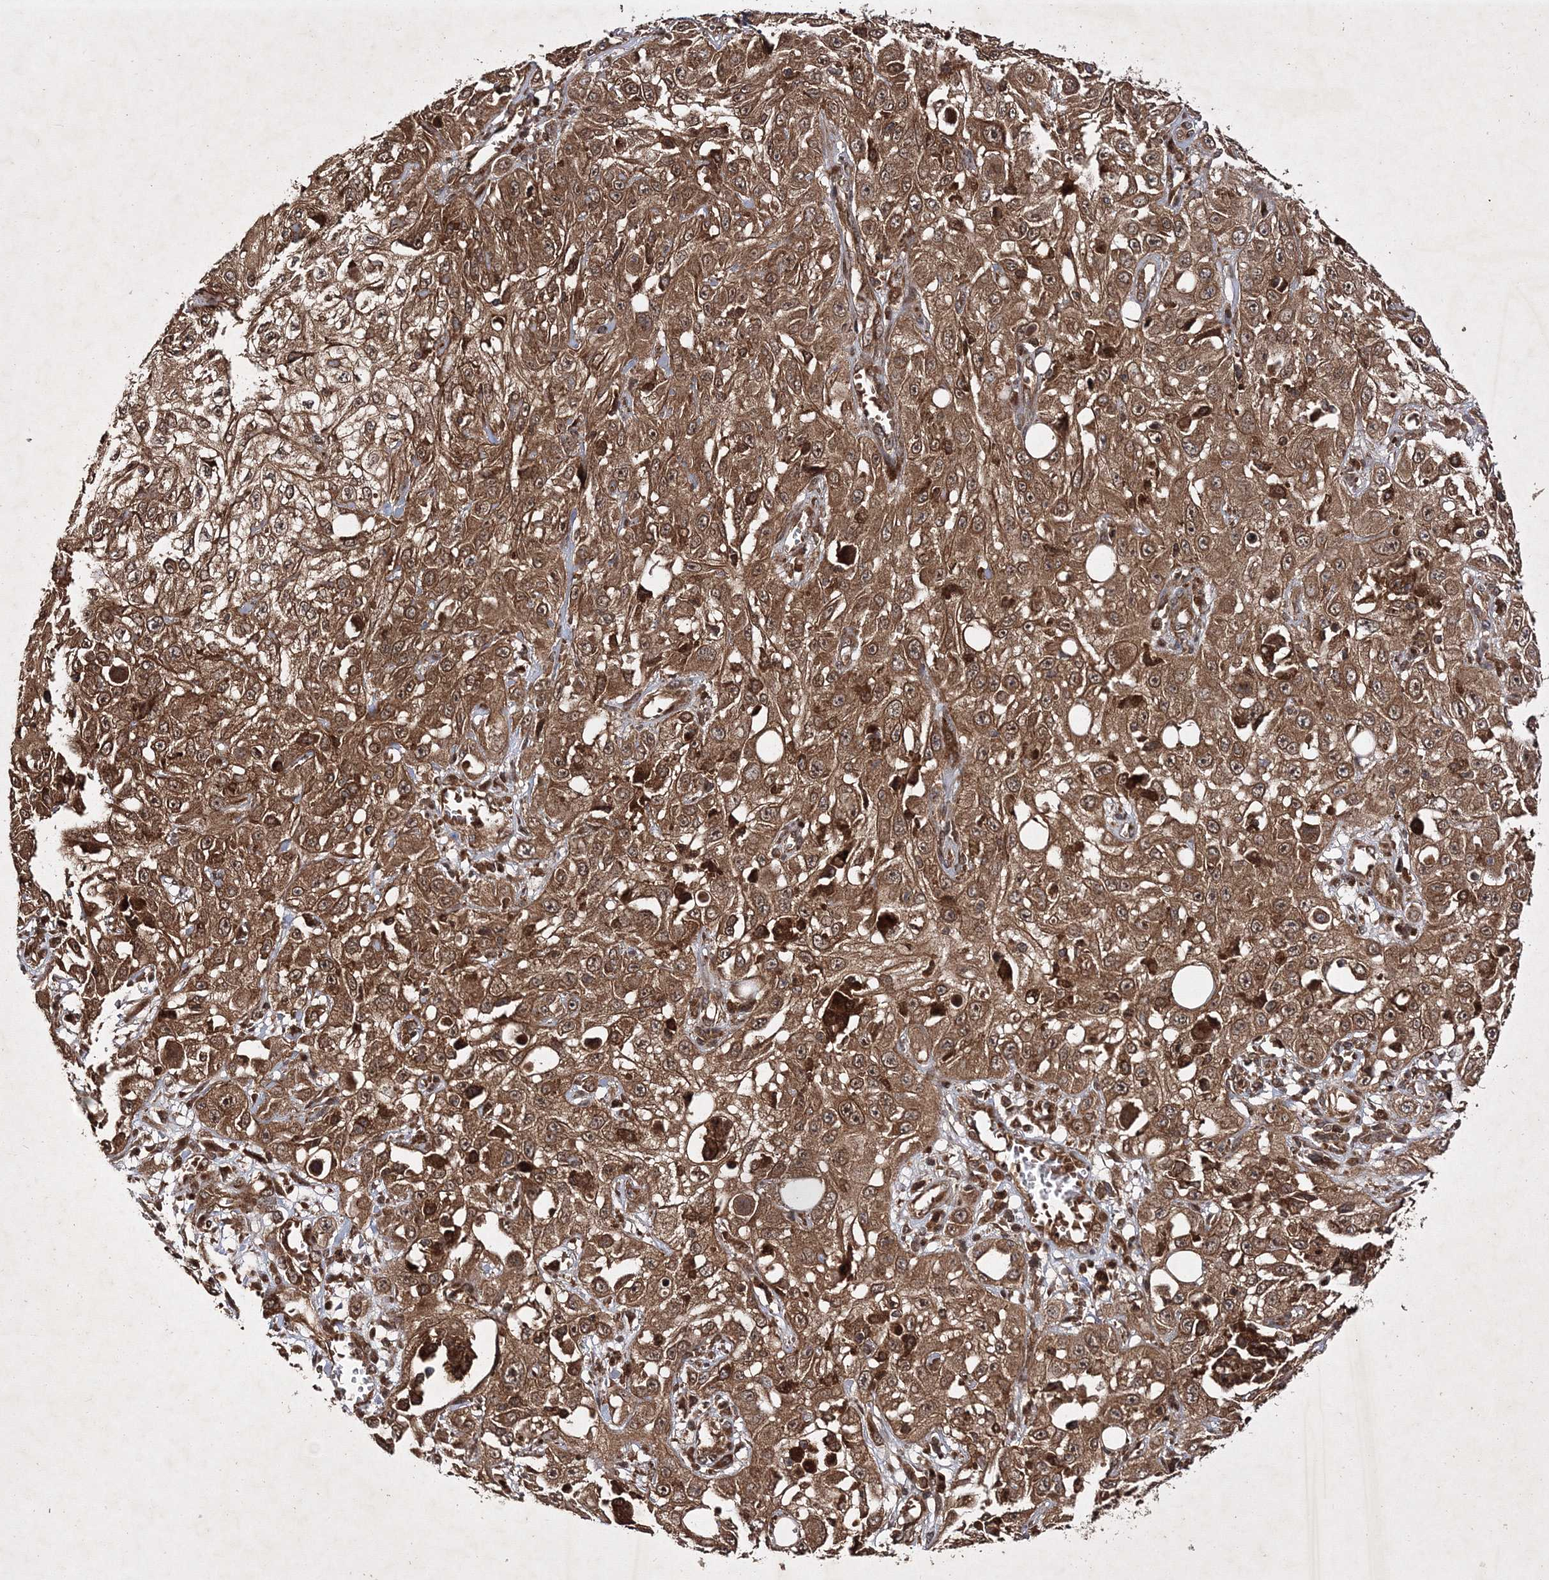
{"staining": {"intensity": "moderate", "quantity": ">75%", "location": "cytoplasmic/membranous"}, "tissue": "skin cancer", "cell_type": "Tumor cells", "image_type": "cancer", "snomed": [{"axis": "morphology", "description": "Squamous cell carcinoma, NOS"}, {"axis": "morphology", "description": "Squamous cell carcinoma, metastatic, NOS"}, {"axis": "topography", "description": "Skin"}, {"axis": "topography", "description": "Lymph node"}], "caption": "Protein staining of skin cancer tissue displays moderate cytoplasmic/membranous staining in approximately >75% of tumor cells.", "gene": "DNAJC13", "patient": {"sex": "male", "age": 75}}